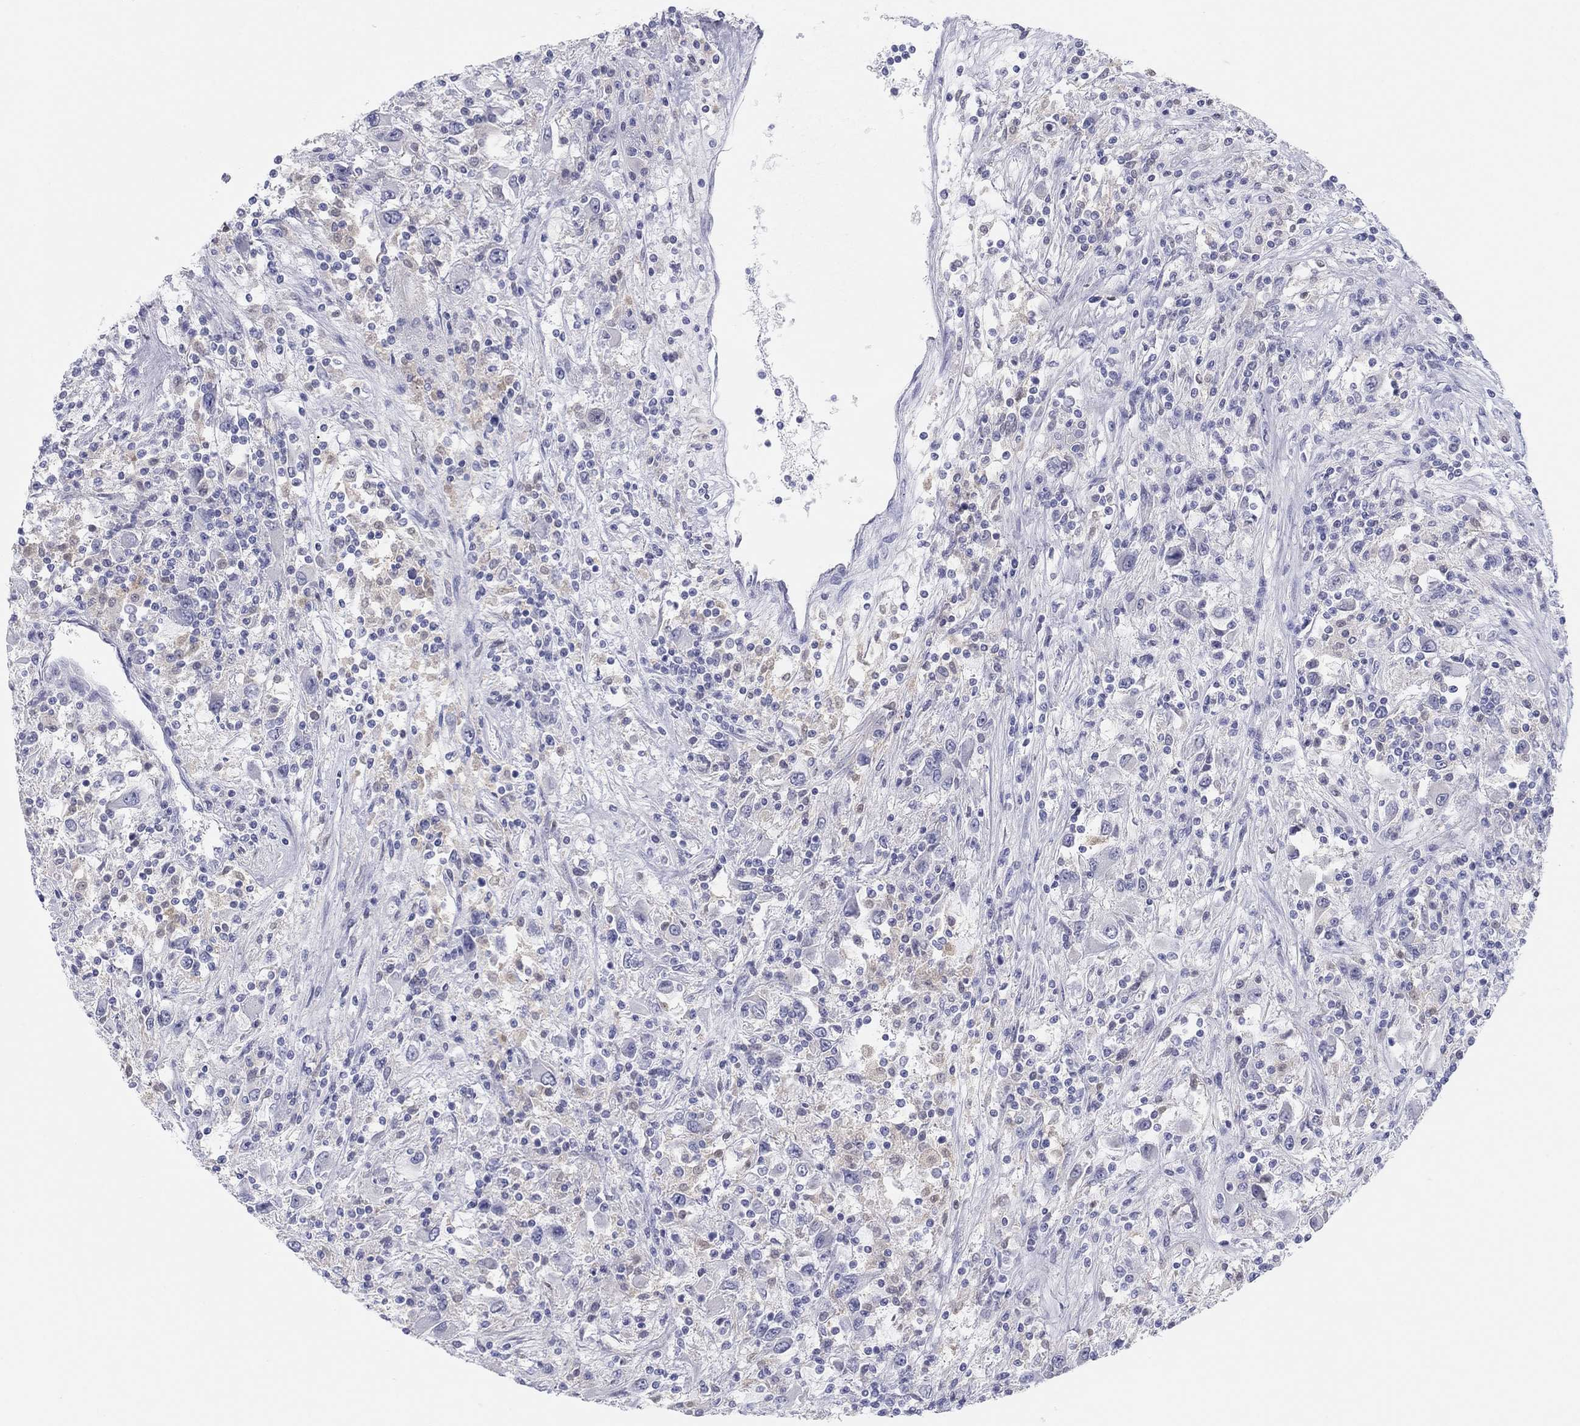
{"staining": {"intensity": "negative", "quantity": "none", "location": "none"}, "tissue": "renal cancer", "cell_type": "Tumor cells", "image_type": "cancer", "snomed": [{"axis": "morphology", "description": "Adenocarcinoma, NOS"}, {"axis": "topography", "description": "Kidney"}], "caption": "Tumor cells are negative for protein expression in human renal cancer (adenocarcinoma). Brightfield microscopy of immunohistochemistry (IHC) stained with DAB (brown) and hematoxylin (blue), captured at high magnification.", "gene": "PDXK", "patient": {"sex": "female", "age": 67}}